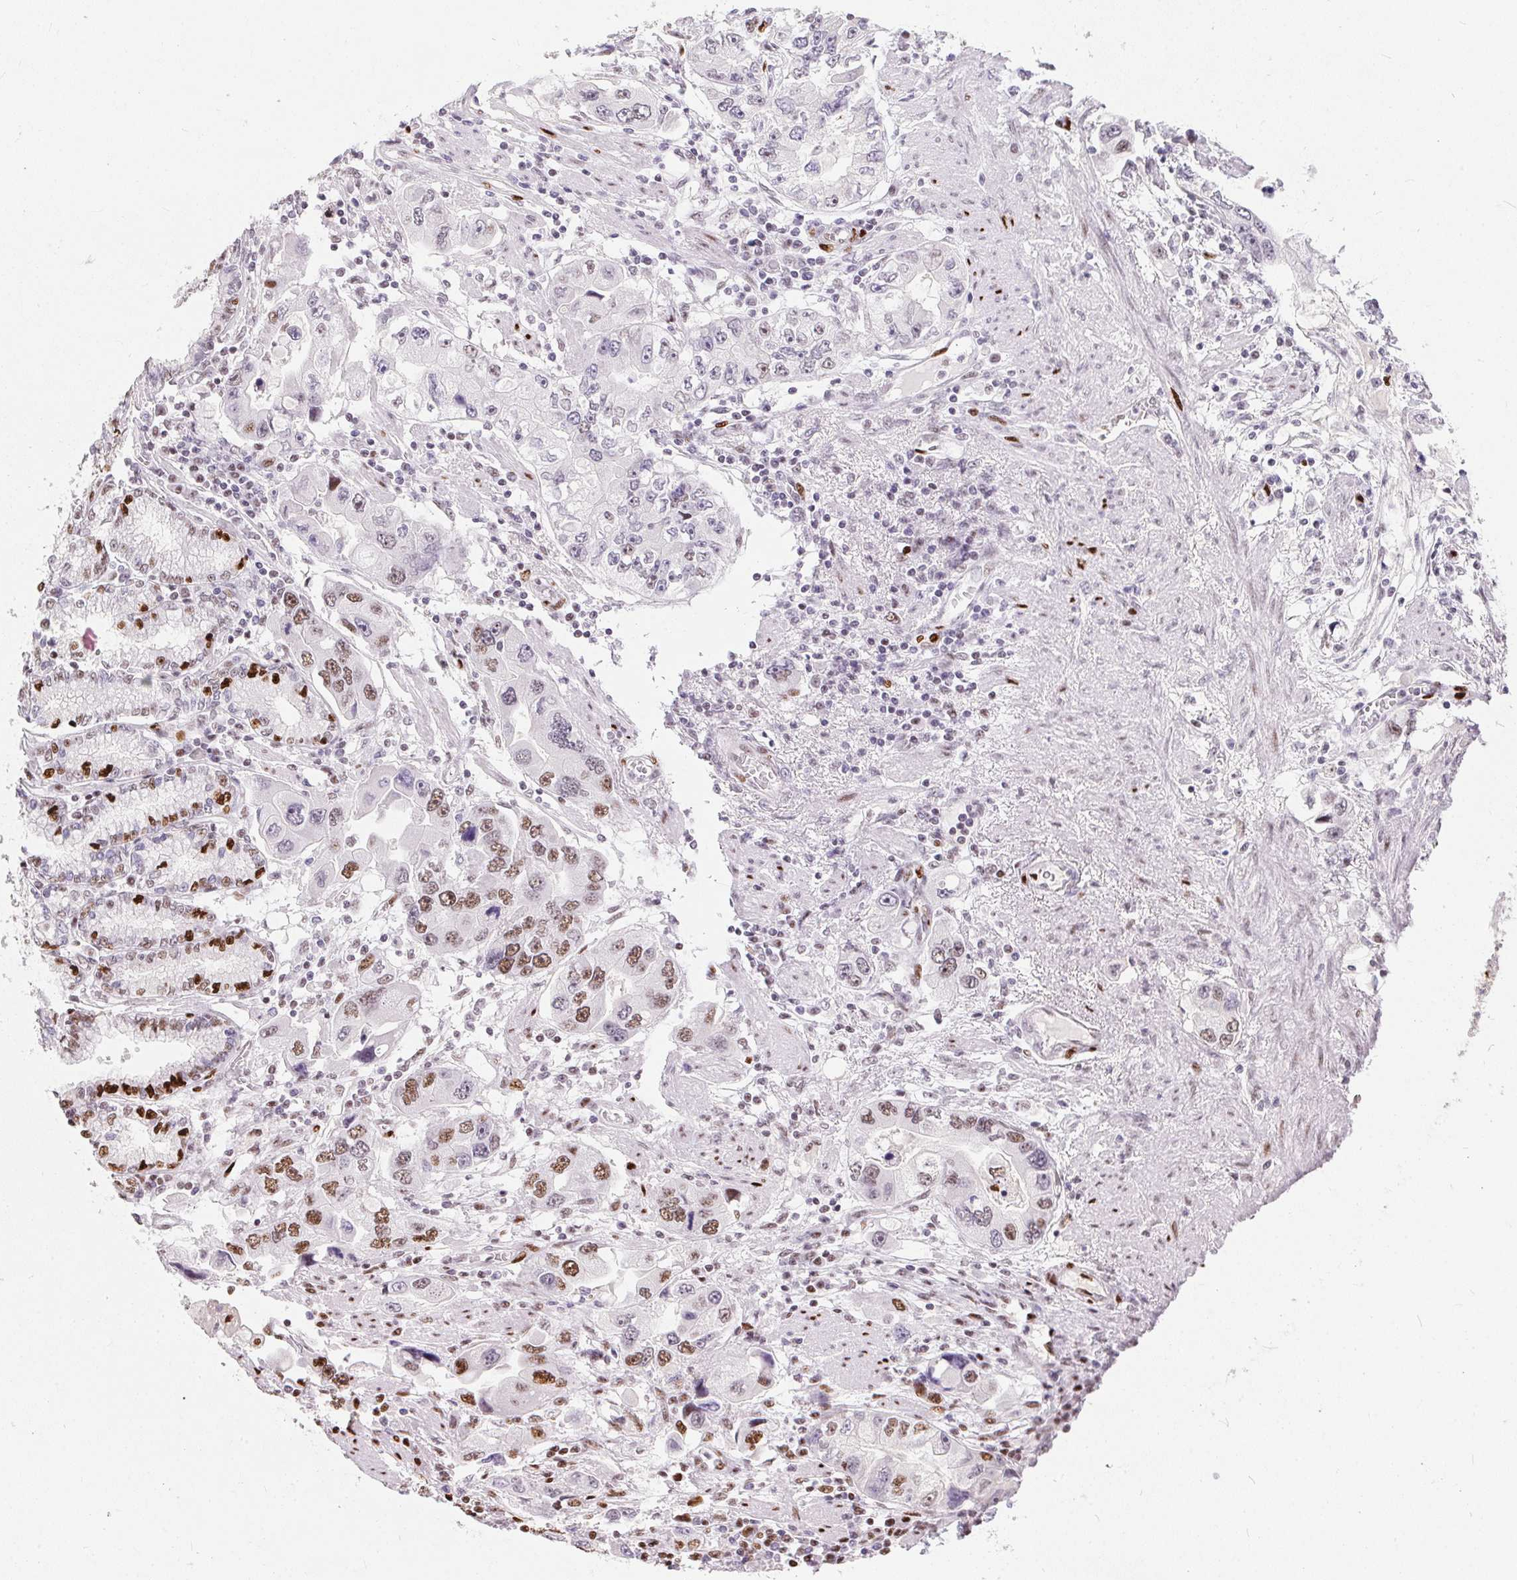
{"staining": {"intensity": "moderate", "quantity": "<25%", "location": "nuclear"}, "tissue": "stomach cancer", "cell_type": "Tumor cells", "image_type": "cancer", "snomed": [{"axis": "morphology", "description": "Adenocarcinoma, NOS"}, {"axis": "topography", "description": "Stomach, lower"}], "caption": "Protein staining by immunohistochemistry (IHC) demonstrates moderate nuclear expression in about <25% of tumor cells in stomach cancer (adenocarcinoma). The staining was performed using DAB to visualize the protein expression in brown, while the nuclei were stained in blue with hematoxylin (Magnification: 20x).", "gene": "PAGE3", "patient": {"sex": "female", "age": 93}}